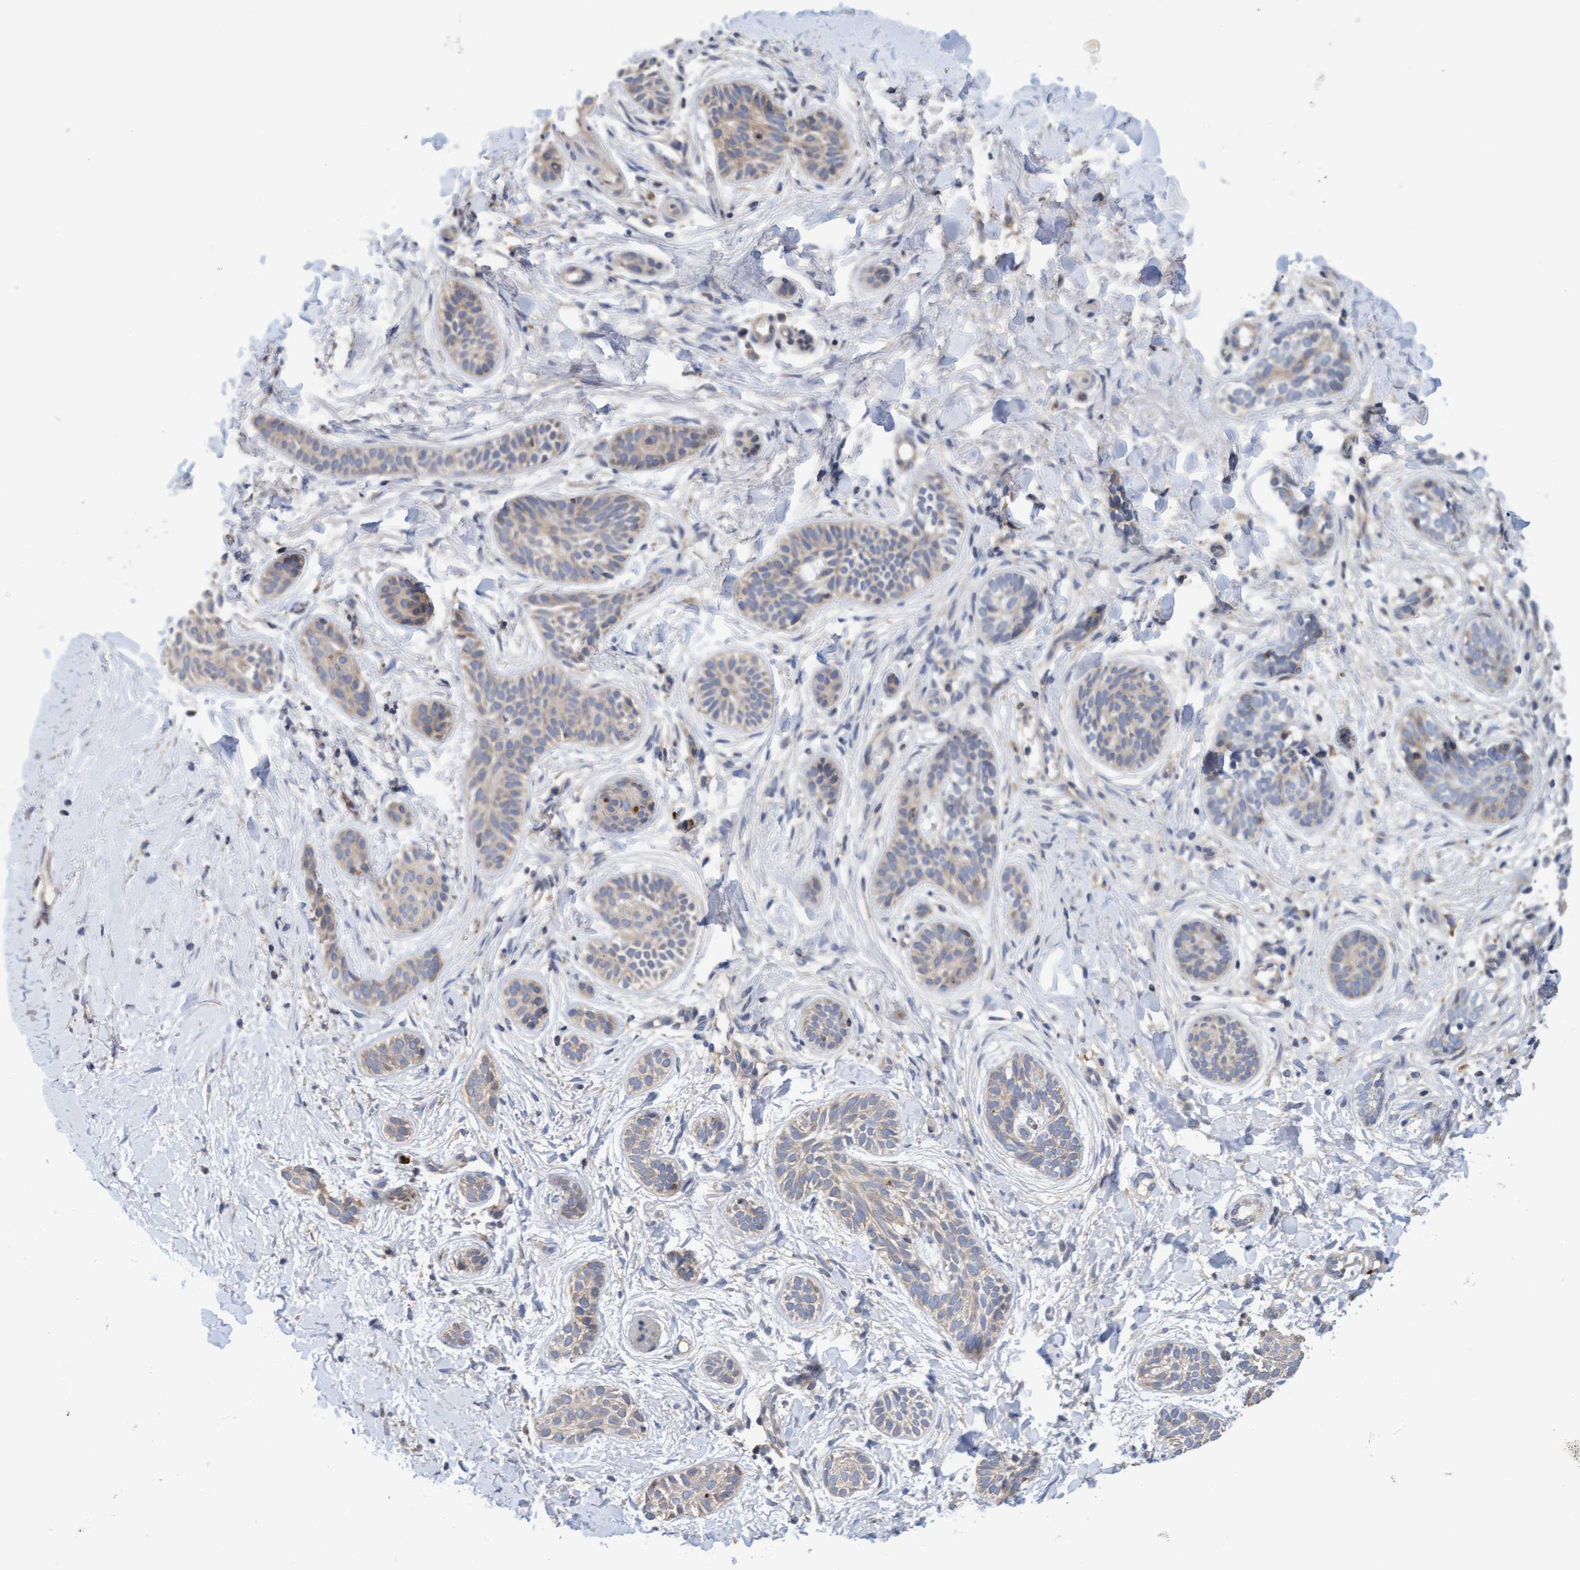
{"staining": {"intensity": "weak", "quantity": "<25%", "location": "cytoplasmic/membranous"}, "tissue": "skin cancer", "cell_type": "Tumor cells", "image_type": "cancer", "snomed": [{"axis": "morphology", "description": "Normal tissue, NOS"}, {"axis": "morphology", "description": "Basal cell carcinoma"}, {"axis": "topography", "description": "Skin"}], "caption": "Immunohistochemistry of basal cell carcinoma (skin) reveals no positivity in tumor cells.", "gene": "MMP8", "patient": {"sex": "male", "age": 63}}